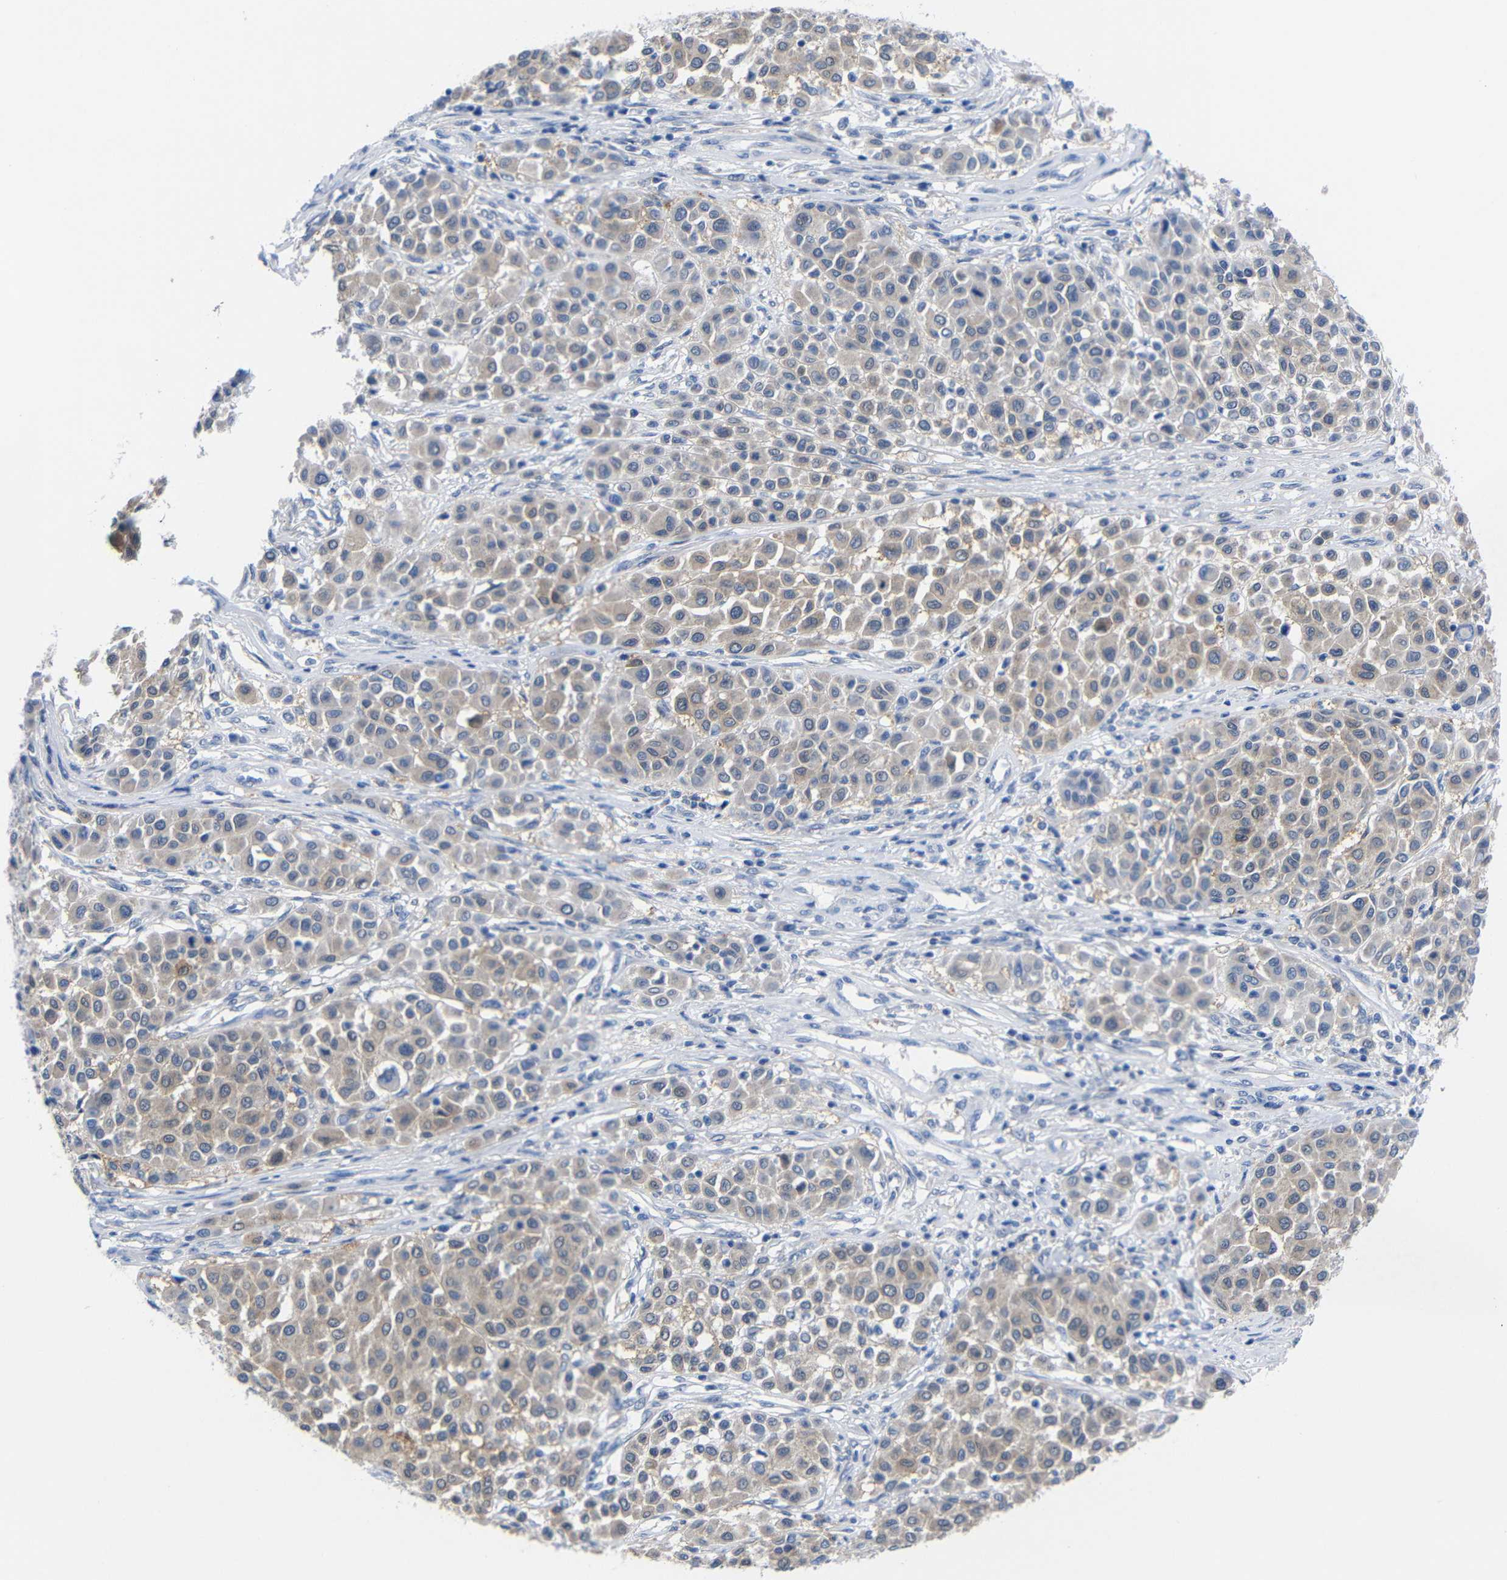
{"staining": {"intensity": "weak", "quantity": ">75%", "location": "cytoplasmic/membranous"}, "tissue": "melanoma", "cell_type": "Tumor cells", "image_type": "cancer", "snomed": [{"axis": "morphology", "description": "Malignant melanoma, Metastatic site"}, {"axis": "topography", "description": "Soft tissue"}], "caption": "Malignant melanoma (metastatic site) was stained to show a protein in brown. There is low levels of weak cytoplasmic/membranous expression in approximately >75% of tumor cells.", "gene": "PEBP1", "patient": {"sex": "male", "age": 41}}